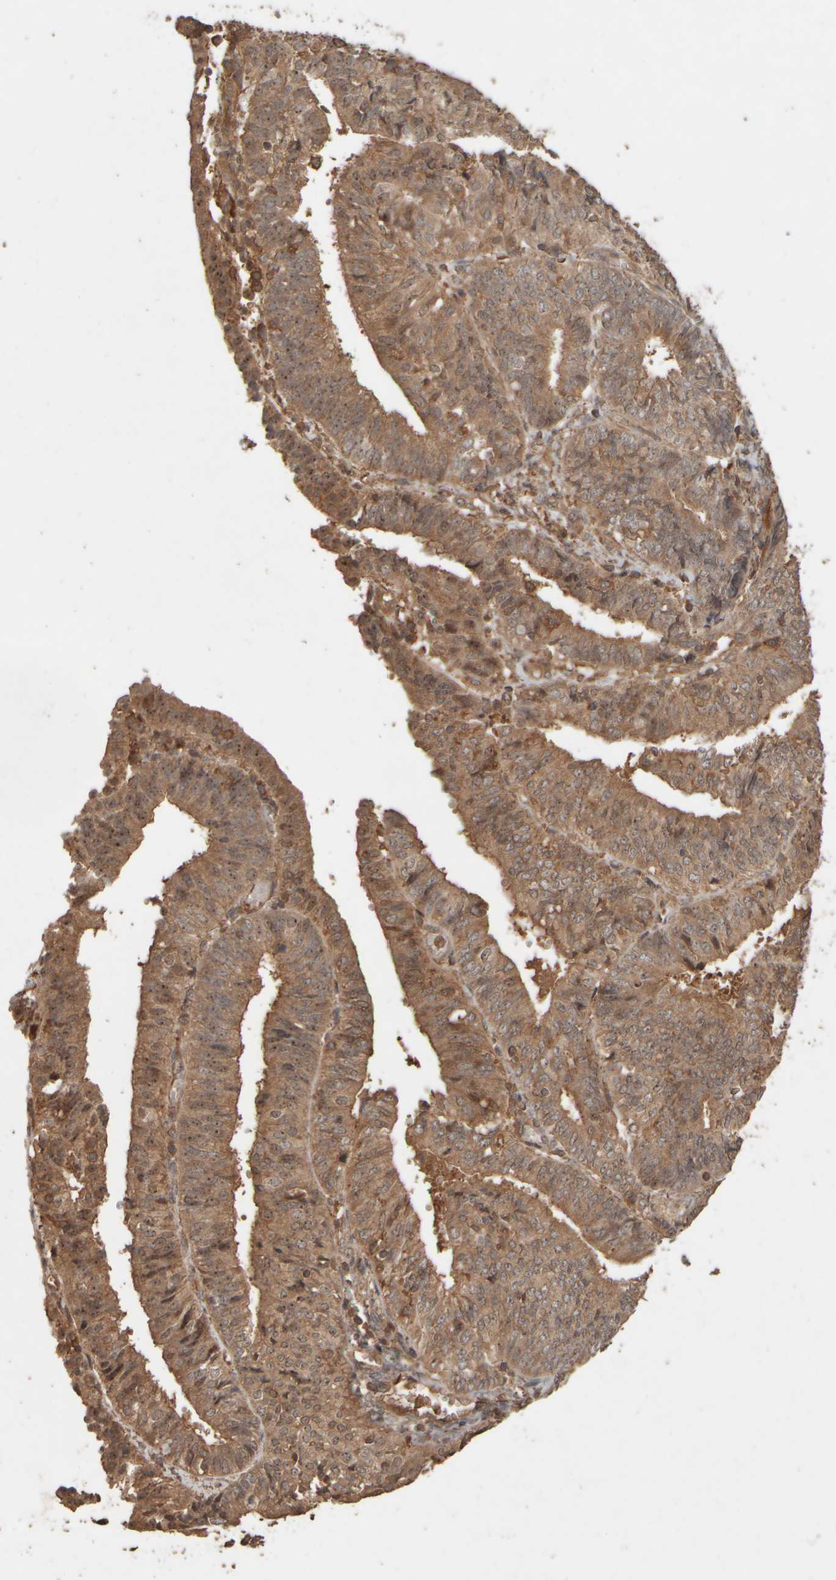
{"staining": {"intensity": "moderate", "quantity": ">75%", "location": "cytoplasmic/membranous,nuclear"}, "tissue": "endometrial cancer", "cell_type": "Tumor cells", "image_type": "cancer", "snomed": [{"axis": "morphology", "description": "Adenocarcinoma, NOS"}, {"axis": "topography", "description": "Endometrium"}], "caption": "Adenocarcinoma (endometrial) stained for a protein (brown) shows moderate cytoplasmic/membranous and nuclear positive positivity in approximately >75% of tumor cells.", "gene": "SPHK1", "patient": {"sex": "female", "age": 58}}